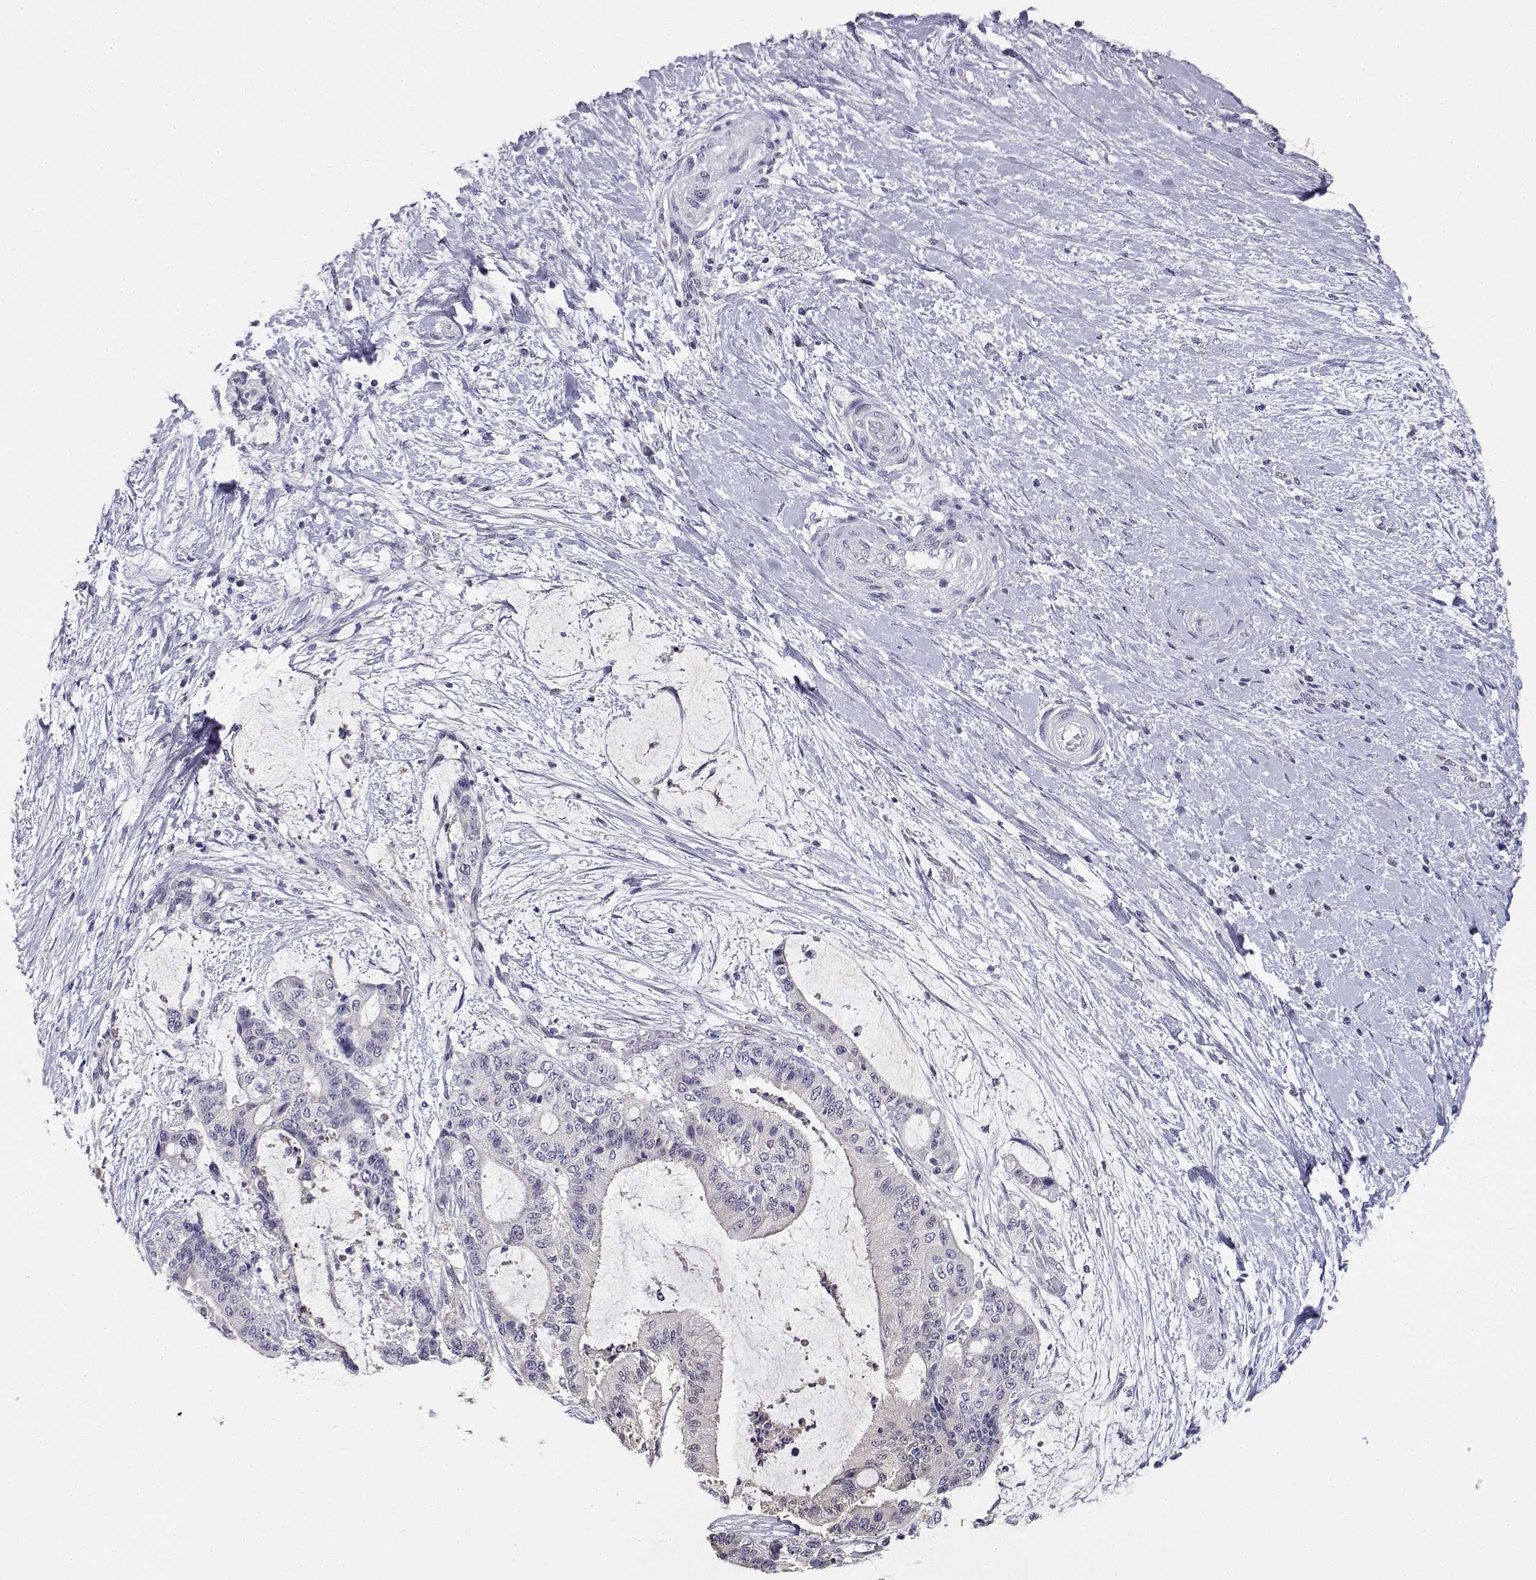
{"staining": {"intensity": "negative", "quantity": "none", "location": "none"}, "tissue": "liver cancer", "cell_type": "Tumor cells", "image_type": "cancer", "snomed": [{"axis": "morphology", "description": "Cholangiocarcinoma"}, {"axis": "topography", "description": "Liver"}], "caption": "An IHC micrograph of liver cancer (cholangiocarcinoma) is shown. There is no staining in tumor cells of liver cancer (cholangiocarcinoma). The staining is performed using DAB brown chromogen with nuclei counter-stained in using hematoxylin.", "gene": "ADA", "patient": {"sex": "female", "age": 73}}